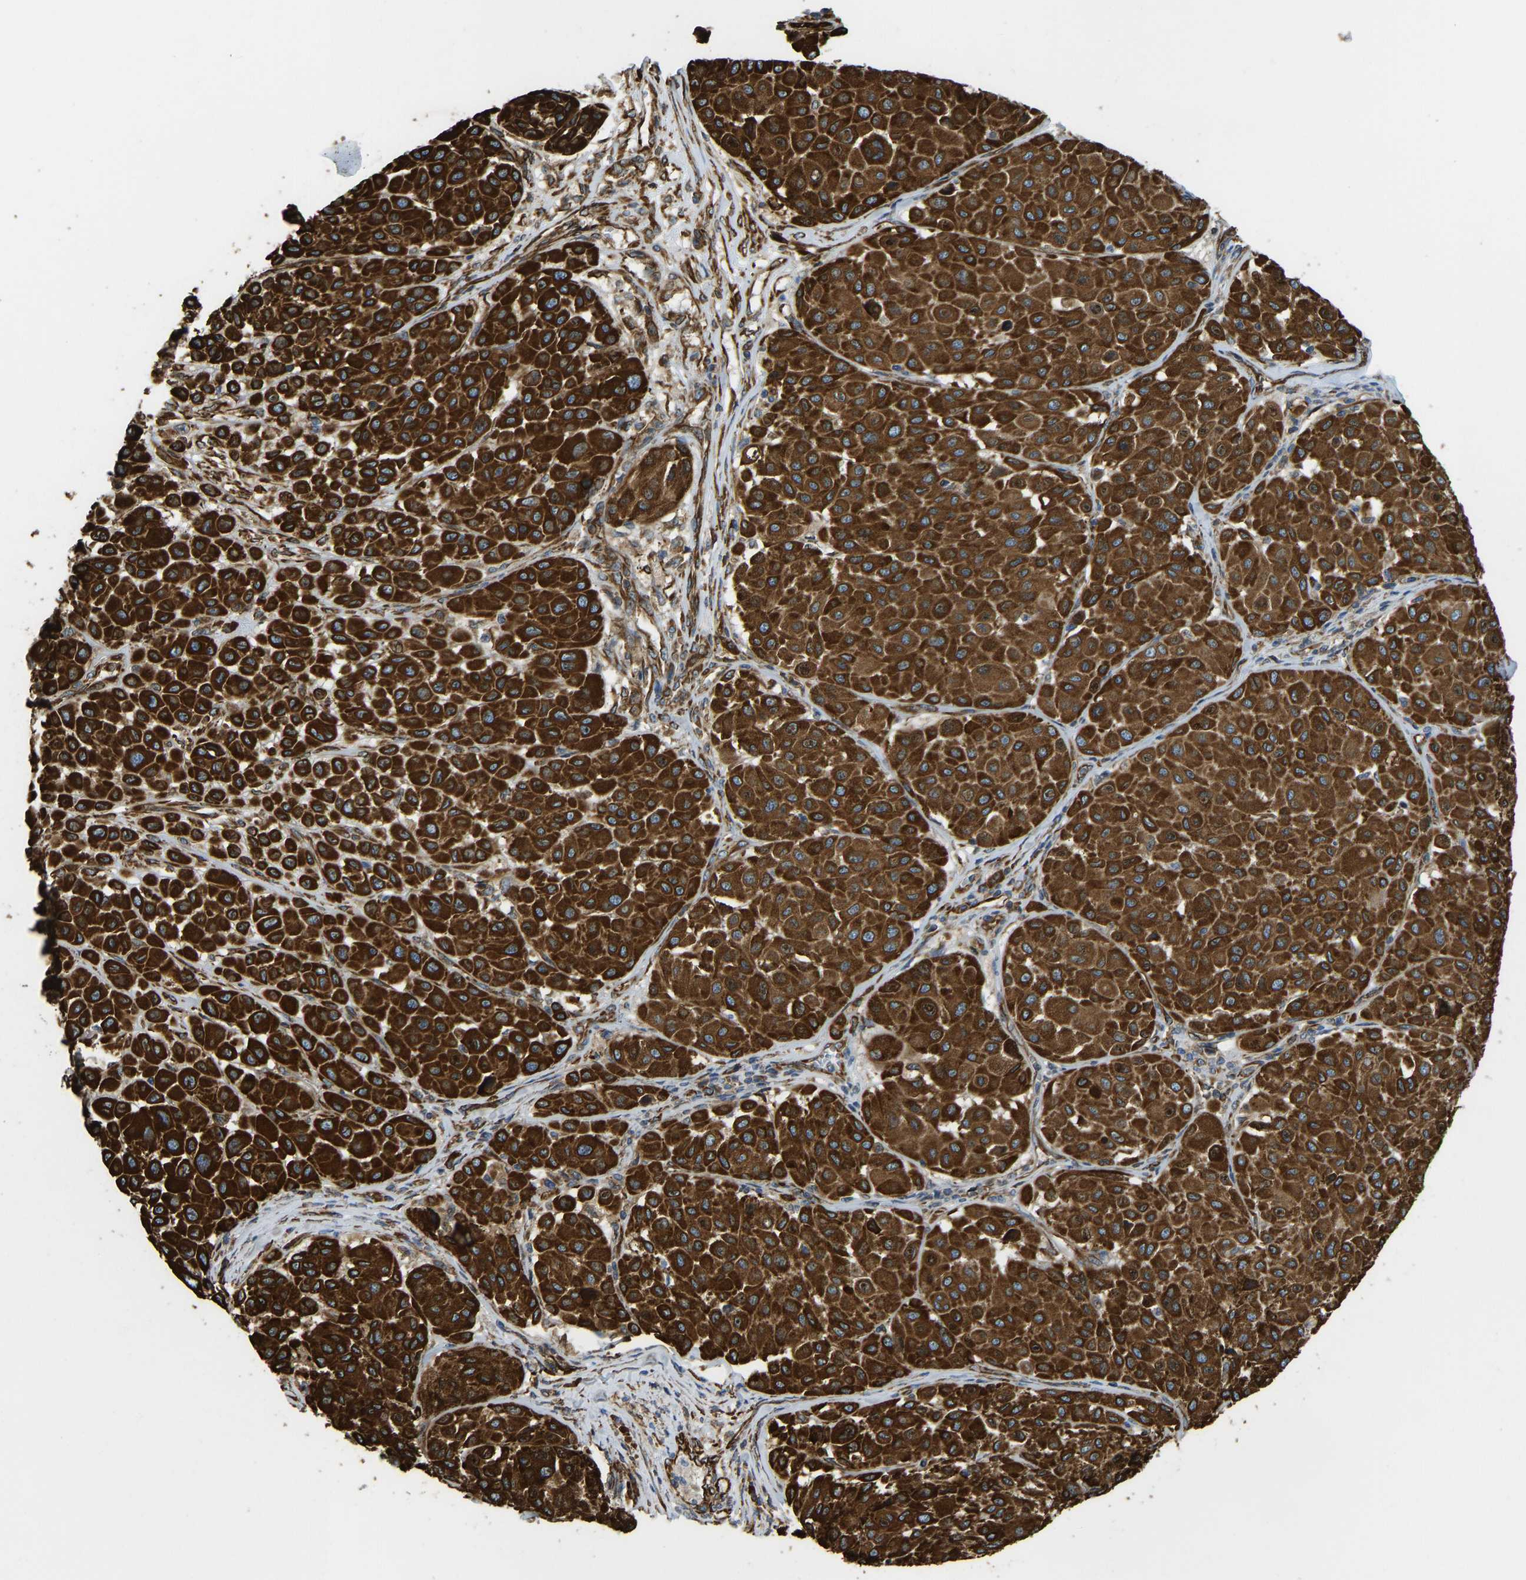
{"staining": {"intensity": "strong", "quantity": ">75%", "location": "cytoplasmic/membranous,nuclear"}, "tissue": "melanoma", "cell_type": "Tumor cells", "image_type": "cancer", "snomed": [{"axis": "morphology", "description": "Malignant melanoma, Metastatic site"}, {"axis": "topography", "description": "Soft tissue"}], "caption": "A brown stain labels strong cytoplasmic/membranous and nuclear positivity of a protein in human melanoma tumor cells. The protein is shown in brown color, while the nuclei are stained blue.", "gene": "BEX3", "patient": {"sex": "male", "age": 41}}